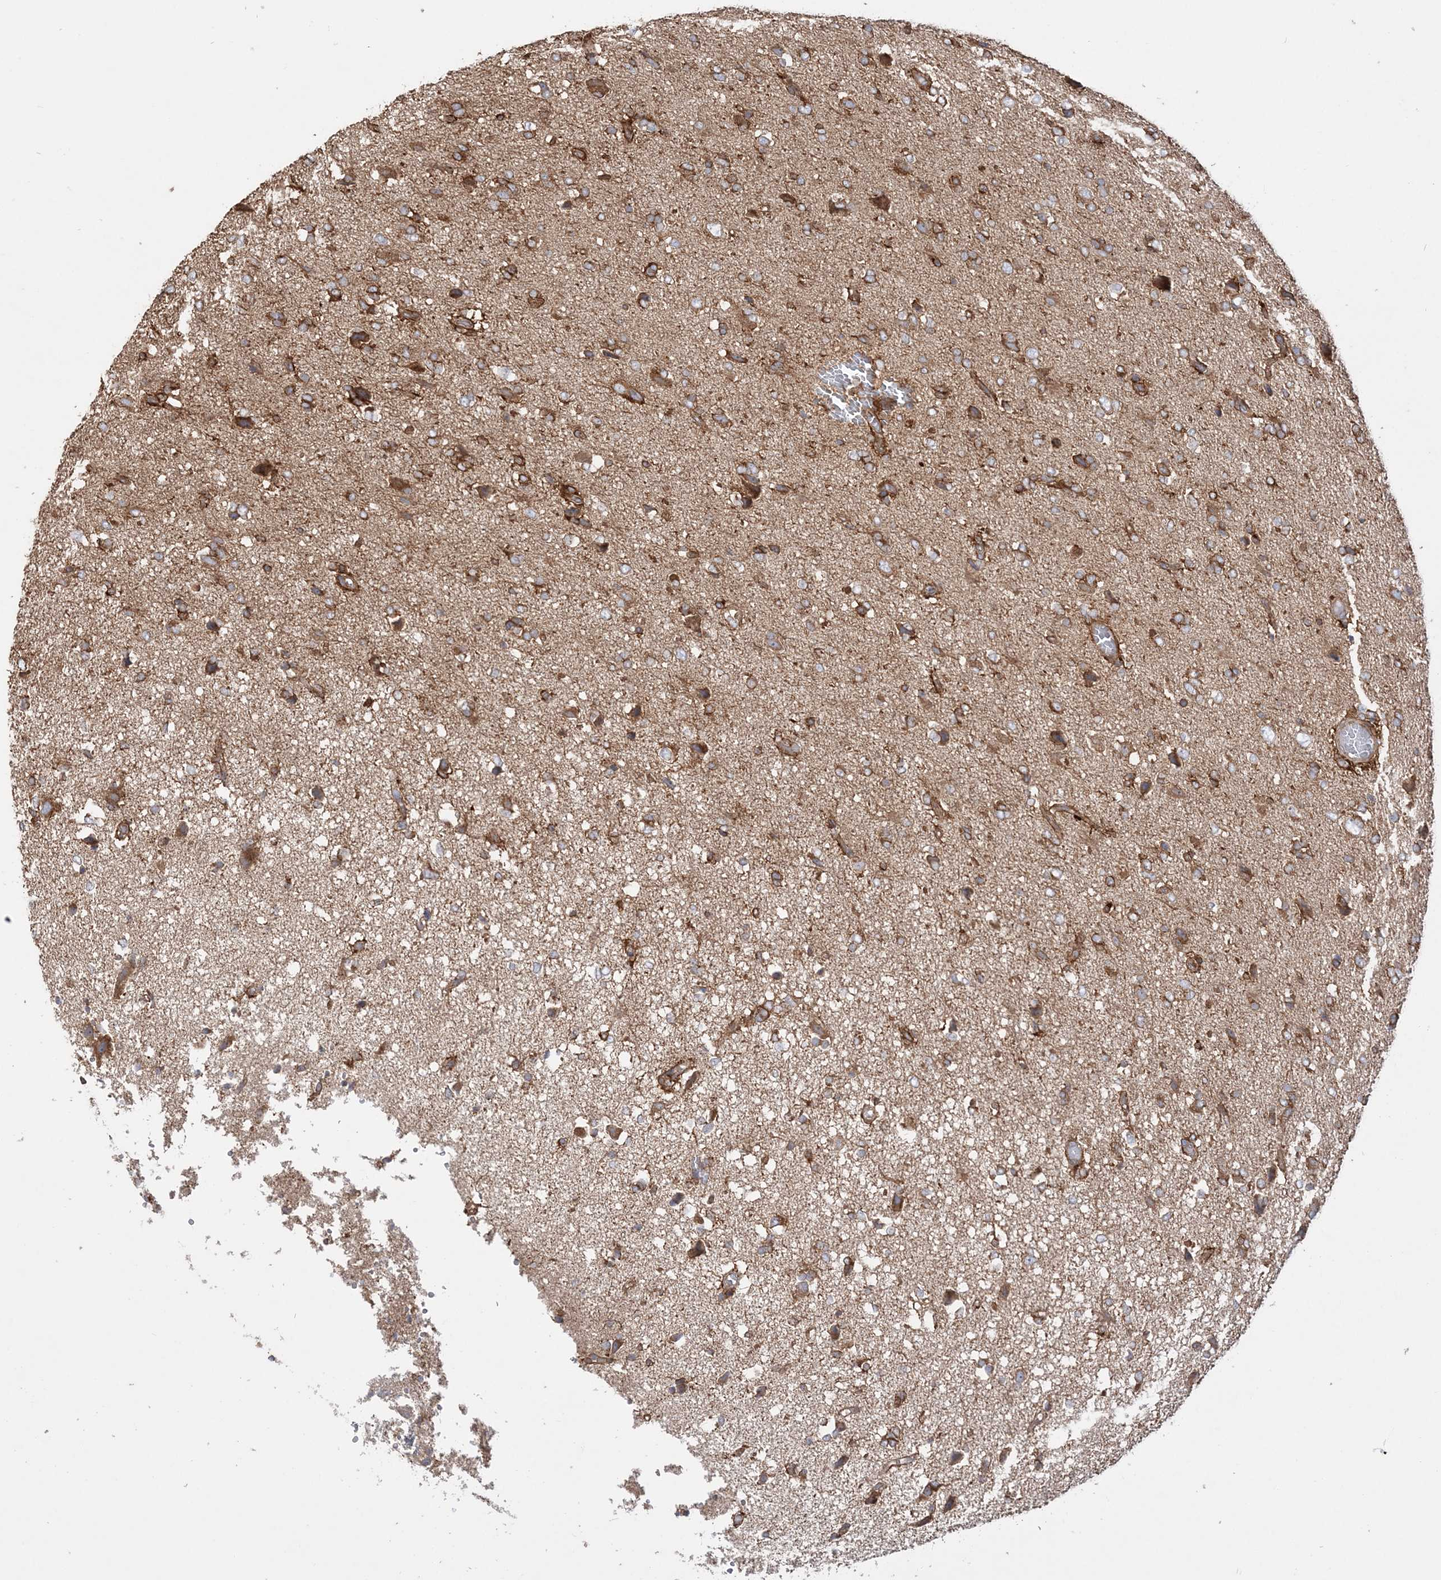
{"staining": {"intensity": "strong", "quantity": ">75%", "location": "cytoplasmic/membranous"}, "tissue": "glioma", "cell_type": "Tumor cells", "image_type": "cancer", "snomed": [{"axis": "morphology", "description": "Glioma, malignant, High grade"}, {"axis": "topography", "description": "Brain"}], "caption": "The immunohistochemical stain highlights strong cytoplasmic/membranous positivity in tumor cells of malignant glioma (high-grade) tissue.", "gene": "TBC1D5", "patient": {"sex": "female", "age": 59}}